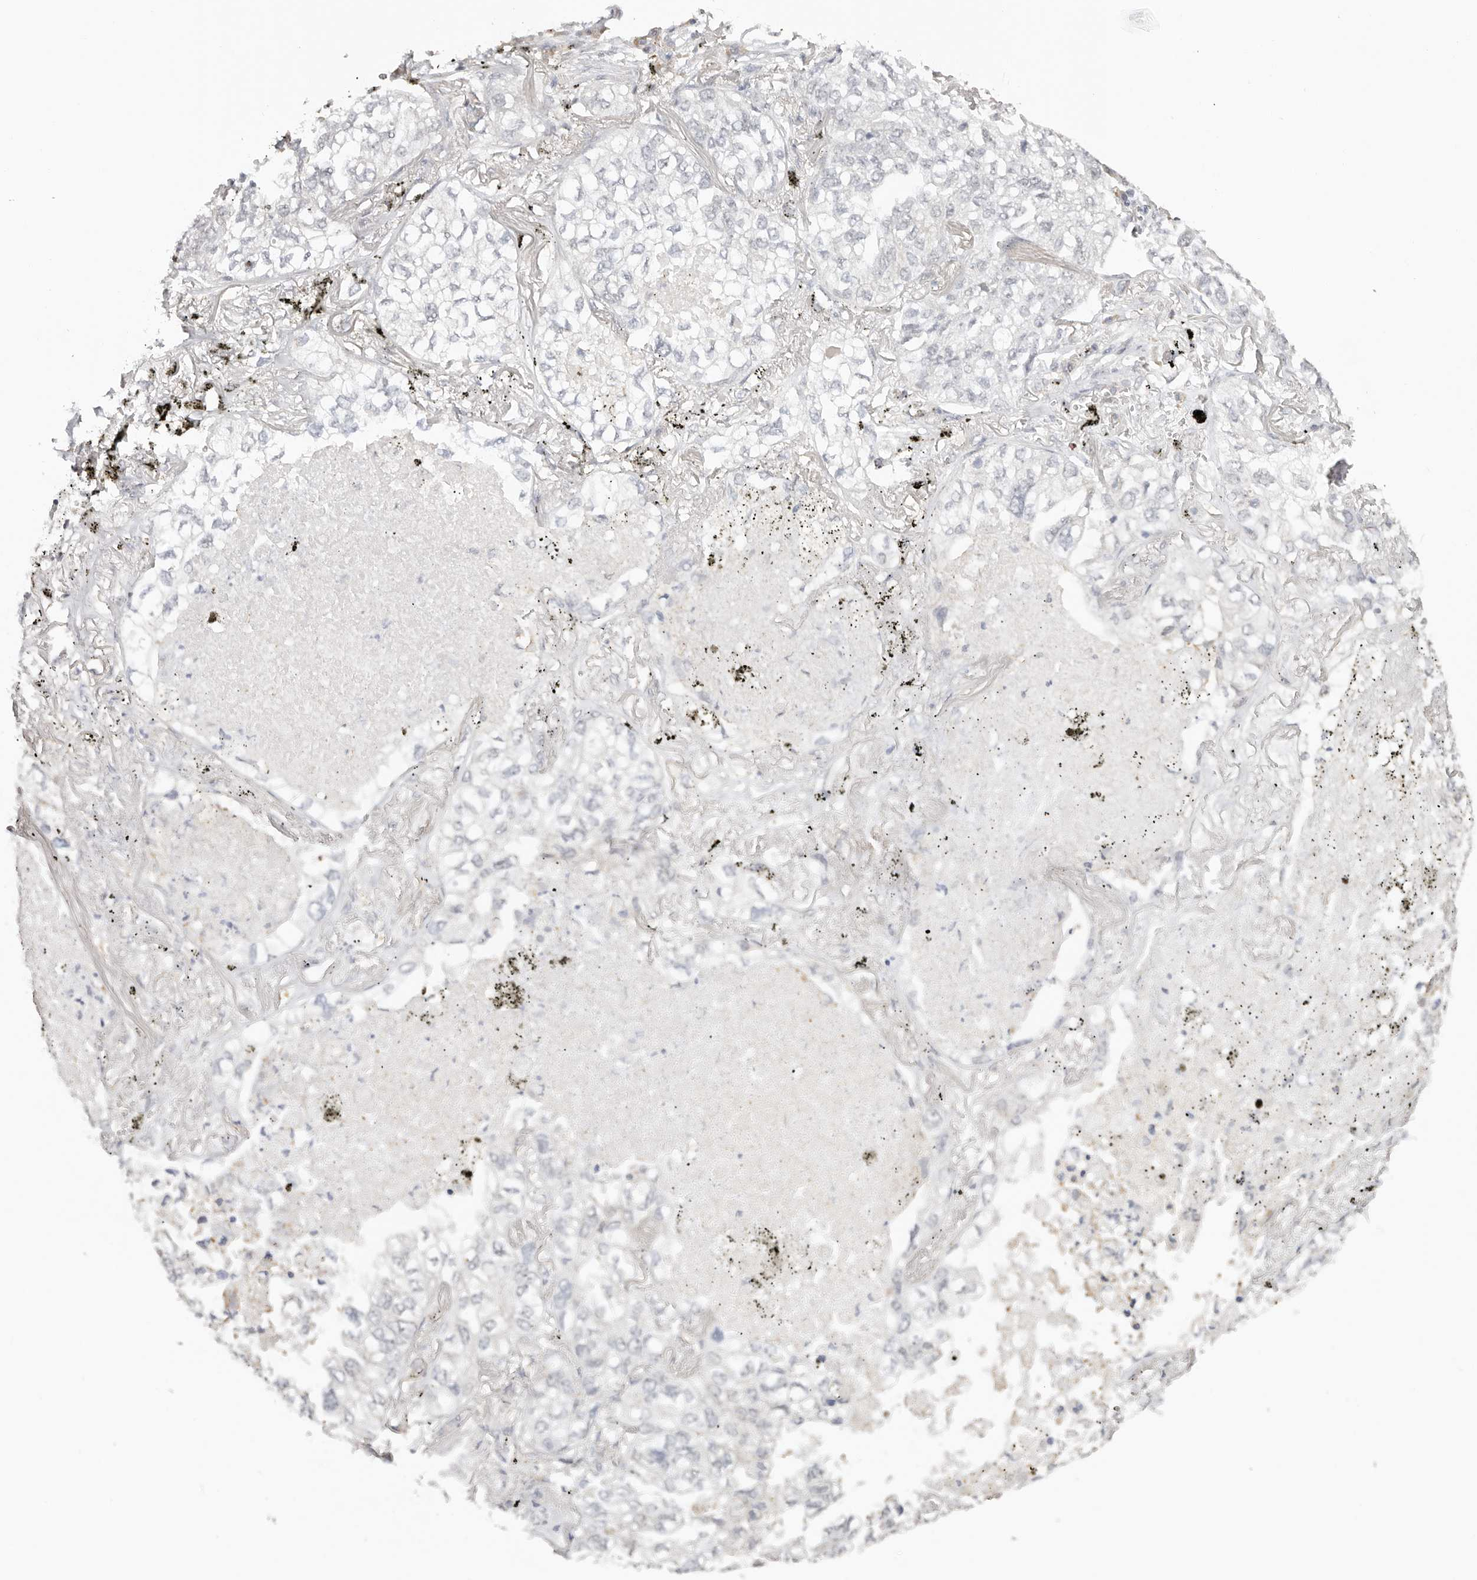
{"staining": {"intensity": "negative", "quantity": "none", "location": "none"}, "tissue": "lung cancer", "cell_type": "Tumor cells", "image_type": "cancer", "snomed": [{"axis": "morphology", "description": "Adenocarcinoma, NOS"}, {"axis": "topography", "description": "Lung"}], "caption": "Tumor cells are negative for protein expression in human lung adenocarcinoma.", "gene": "LARP7", "patient": {"sex": "male", "age": 65}}